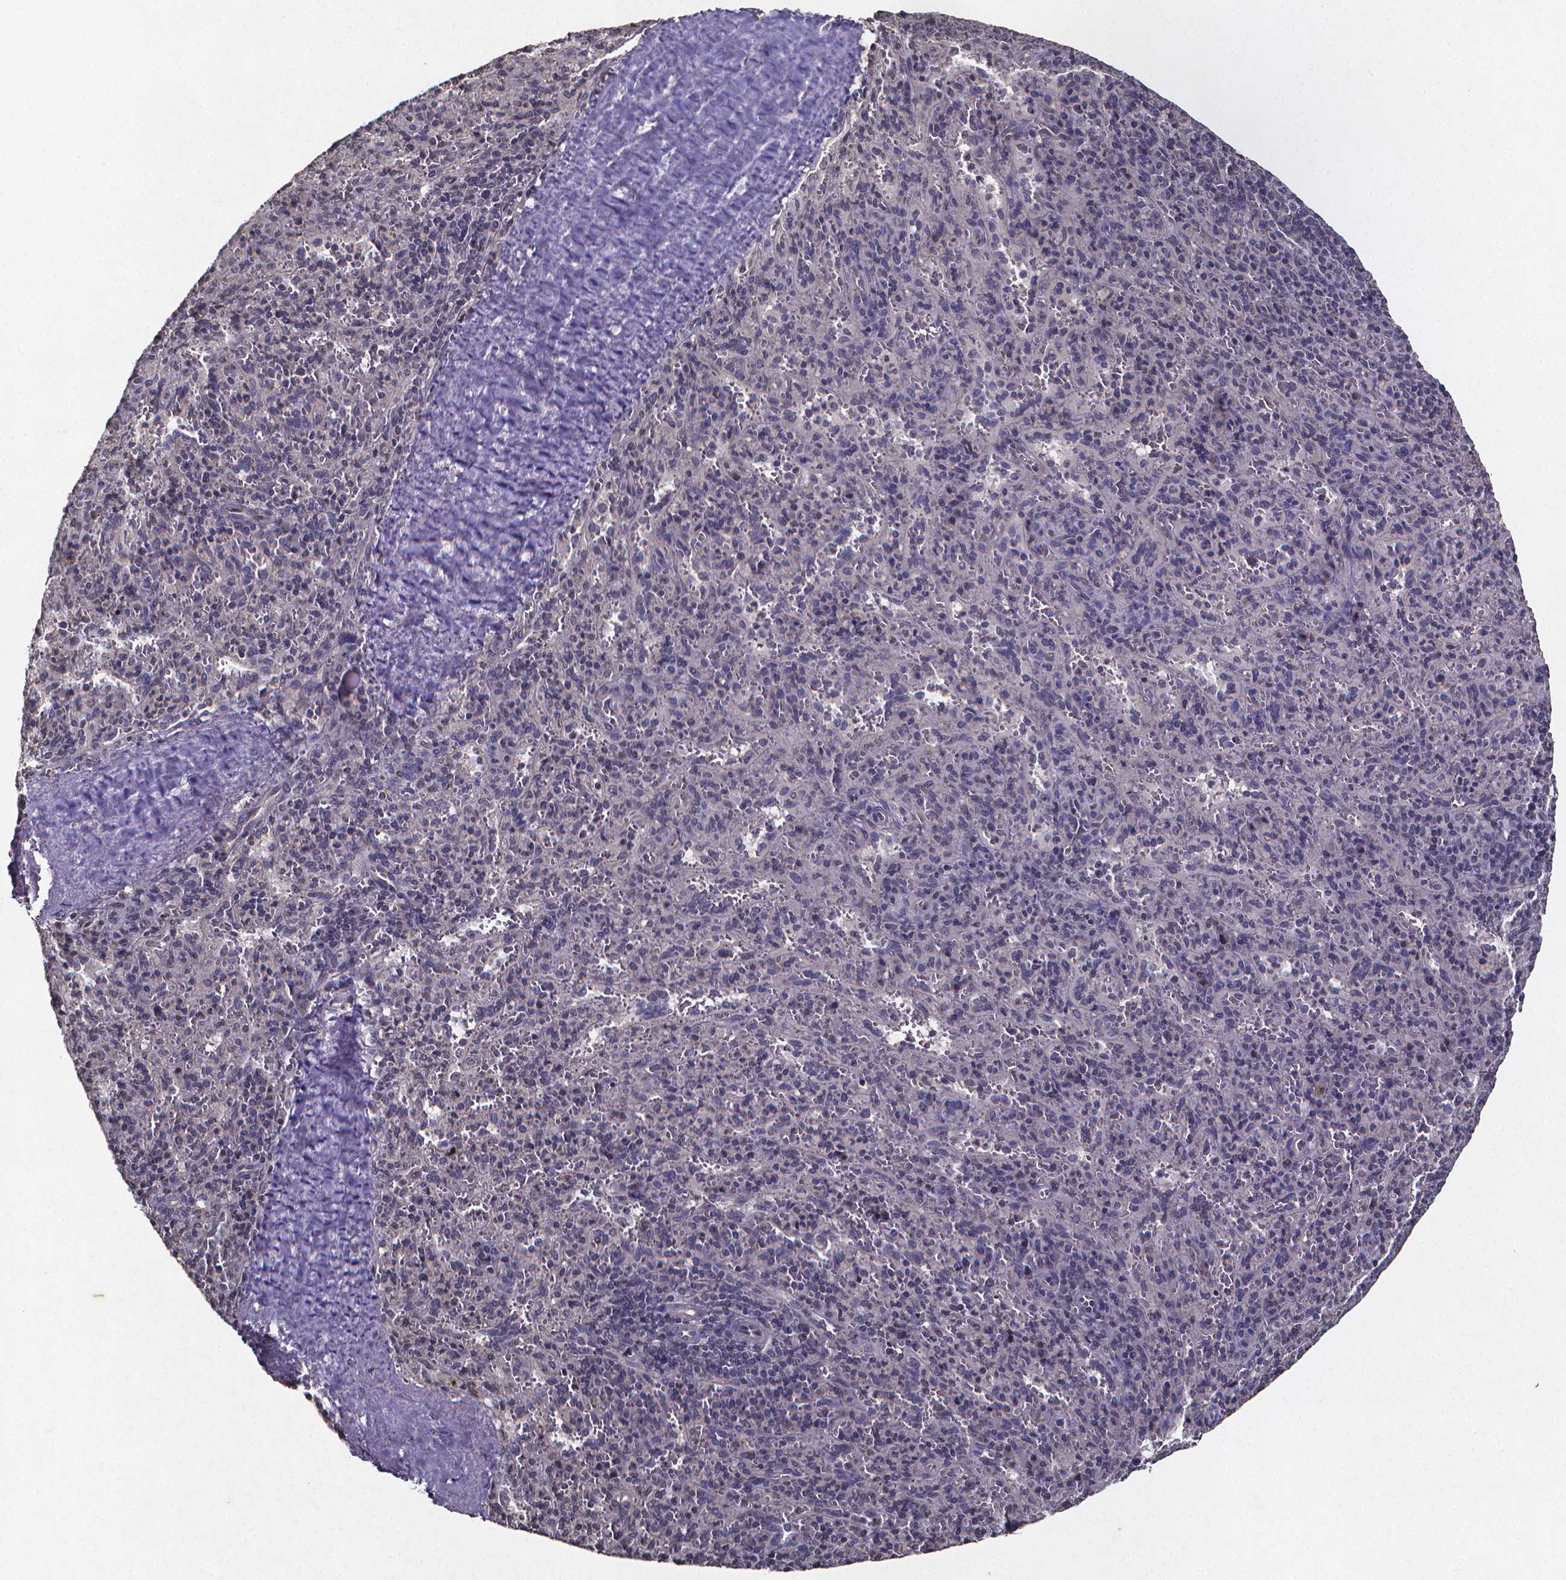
{"staining": {"intensity": "negative", "quantity": "none", "location": "none"}, "tissue": "spleen", "cell_type": "Cells in red pulp", "image_type": "normal", "snomed": [{"axis": "morphology", "description": "Normal tissue, NOS"}, {"axis": "topography", "description": "Spleen"}], "caption": "High power microscopy image of an immunohistochemistry micrograph of benign spleen, revealing no significant positivity in cells in red pulp.", "gene": "TP73", "patient": {"sex": "male", "age": 57}}